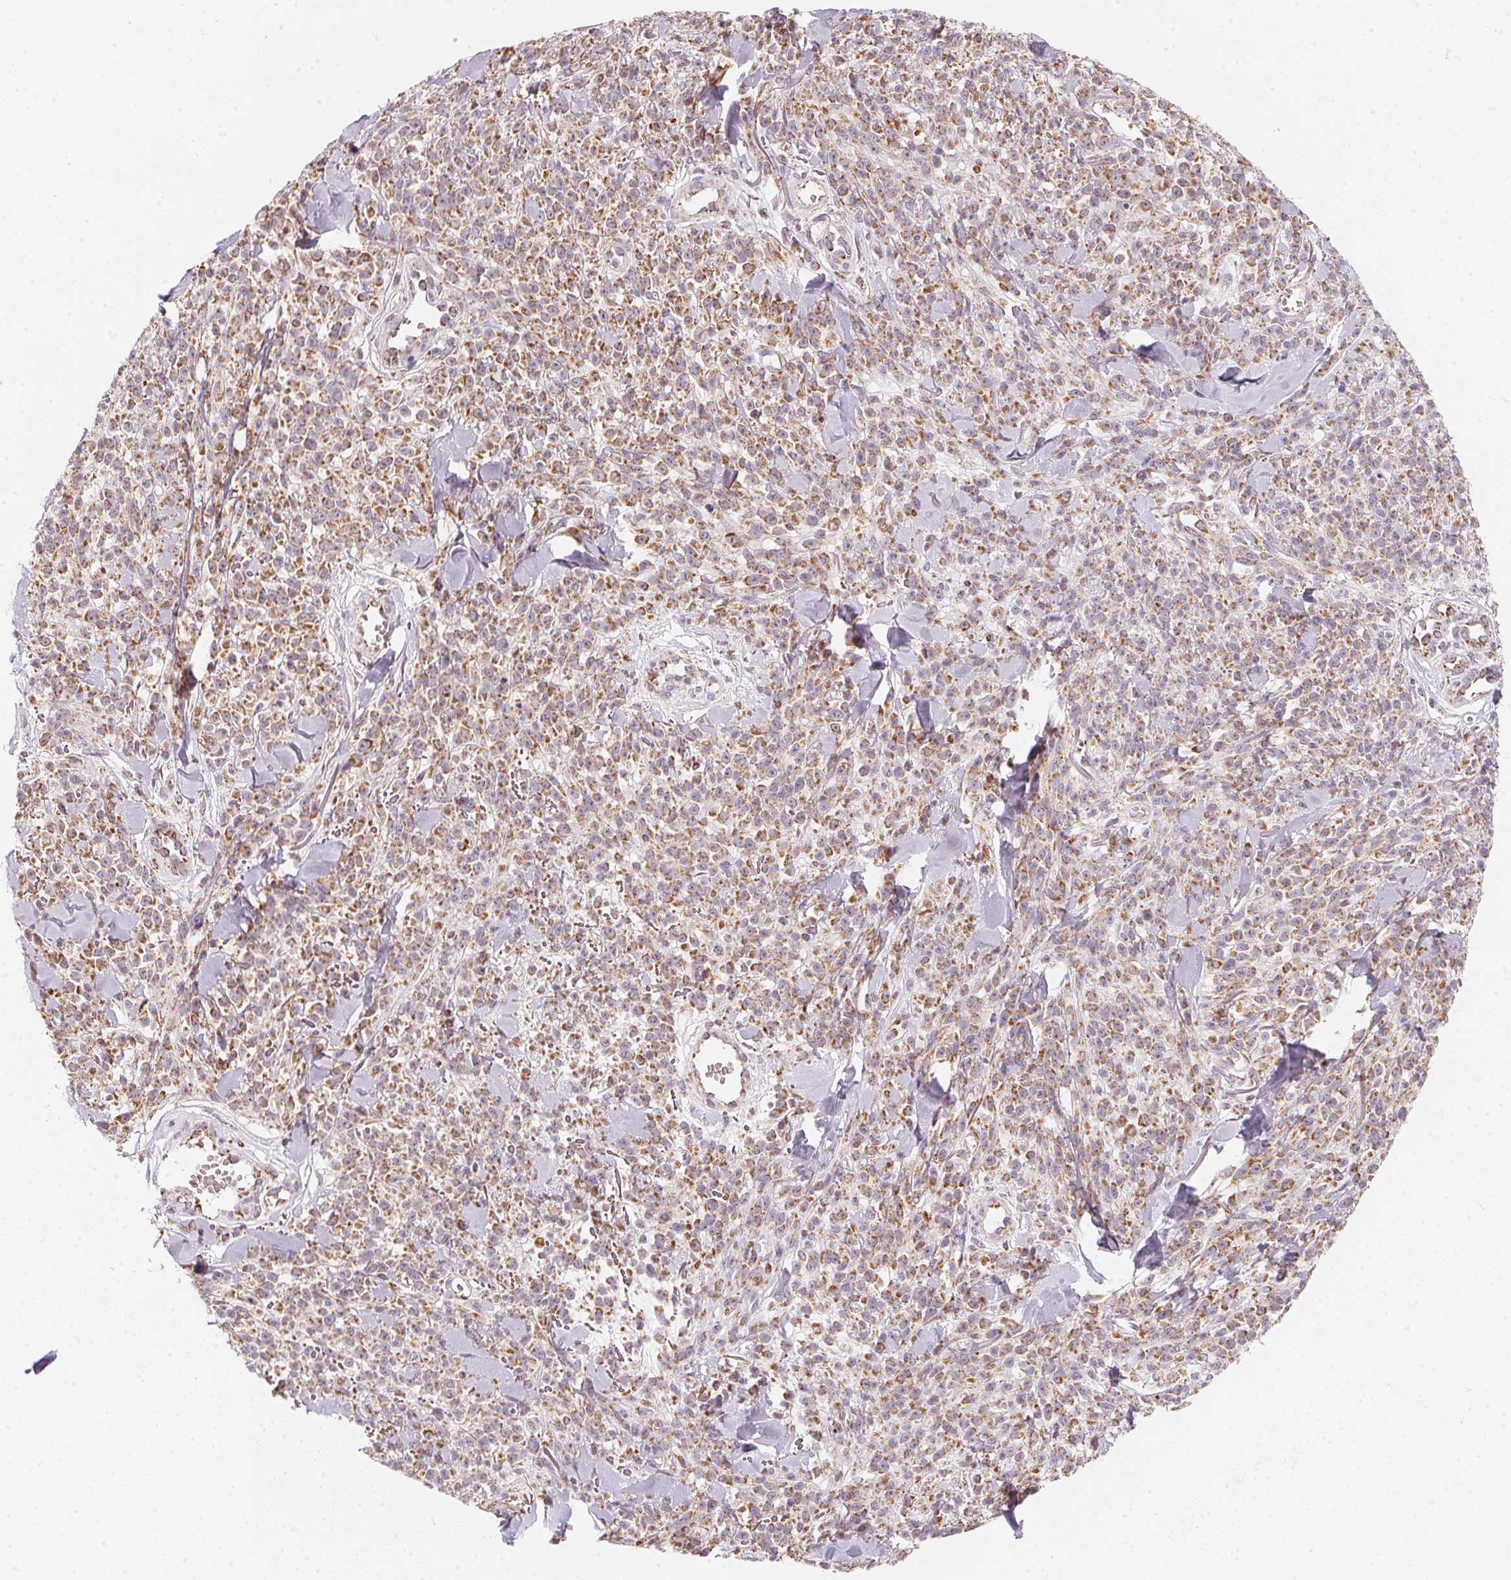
{"staining": {"intensity": "moderate", "quantity": ">75%", "location": "cytoplasmic/membranous"}, "tissue": "melanoma", "cell_type": "Tumor cells", "image_type": "cancer", "snomed": [{"axis": "morphology", "description": "Malignant melanoma, NOS"}, {"axis": "topography", "description": "Skin"}, {"axis": "topography", "description": "Skin of trunk"}], "caption": "Malignant melanoma tissue demonstrates moderate cytoplasmic/membranous positivity in approximately >75% of tumor cells", "gene": "COQ7", "patient": {"sex": "male", "age": 74}}